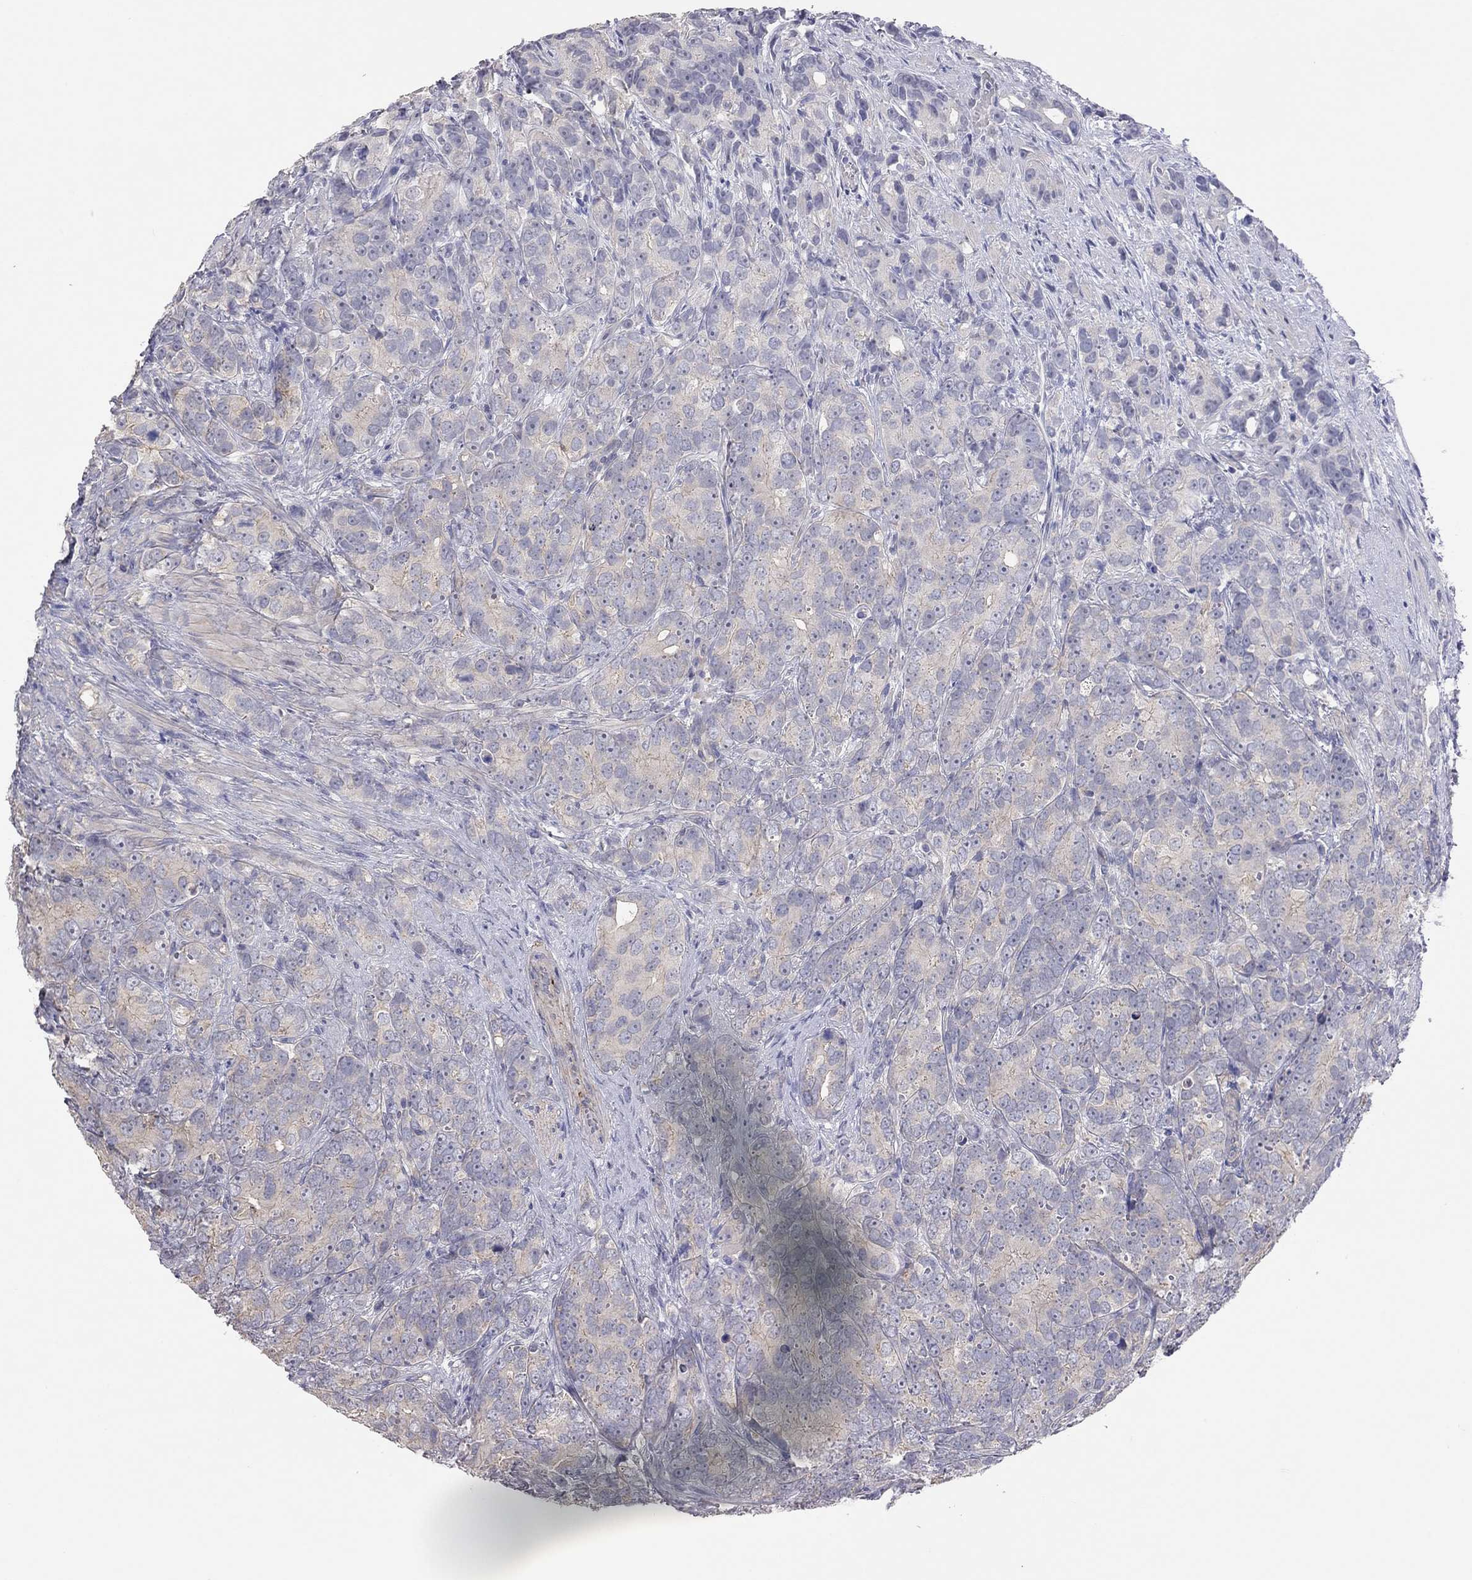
{"staining": {"intensity": "weak", "quantity": "<25%", "location": "cytoplasmic/membranous"}, "tissue": "prostate cancer", "cell_type": "Tumor cells", "image_type": "cancer", "snomed": [{"axis": "morphology", "description": "Adenocarcinoma, High grade"}, {"axis": "topography", "description": "Prostate"}], "caption": "Immunohistochemistry (IHC) of prostate high-grade adenocarcinoma shows no positivity in tumor cells.", "gene": "KCNB1", "patient": {"sex": "male", "age": 90}}